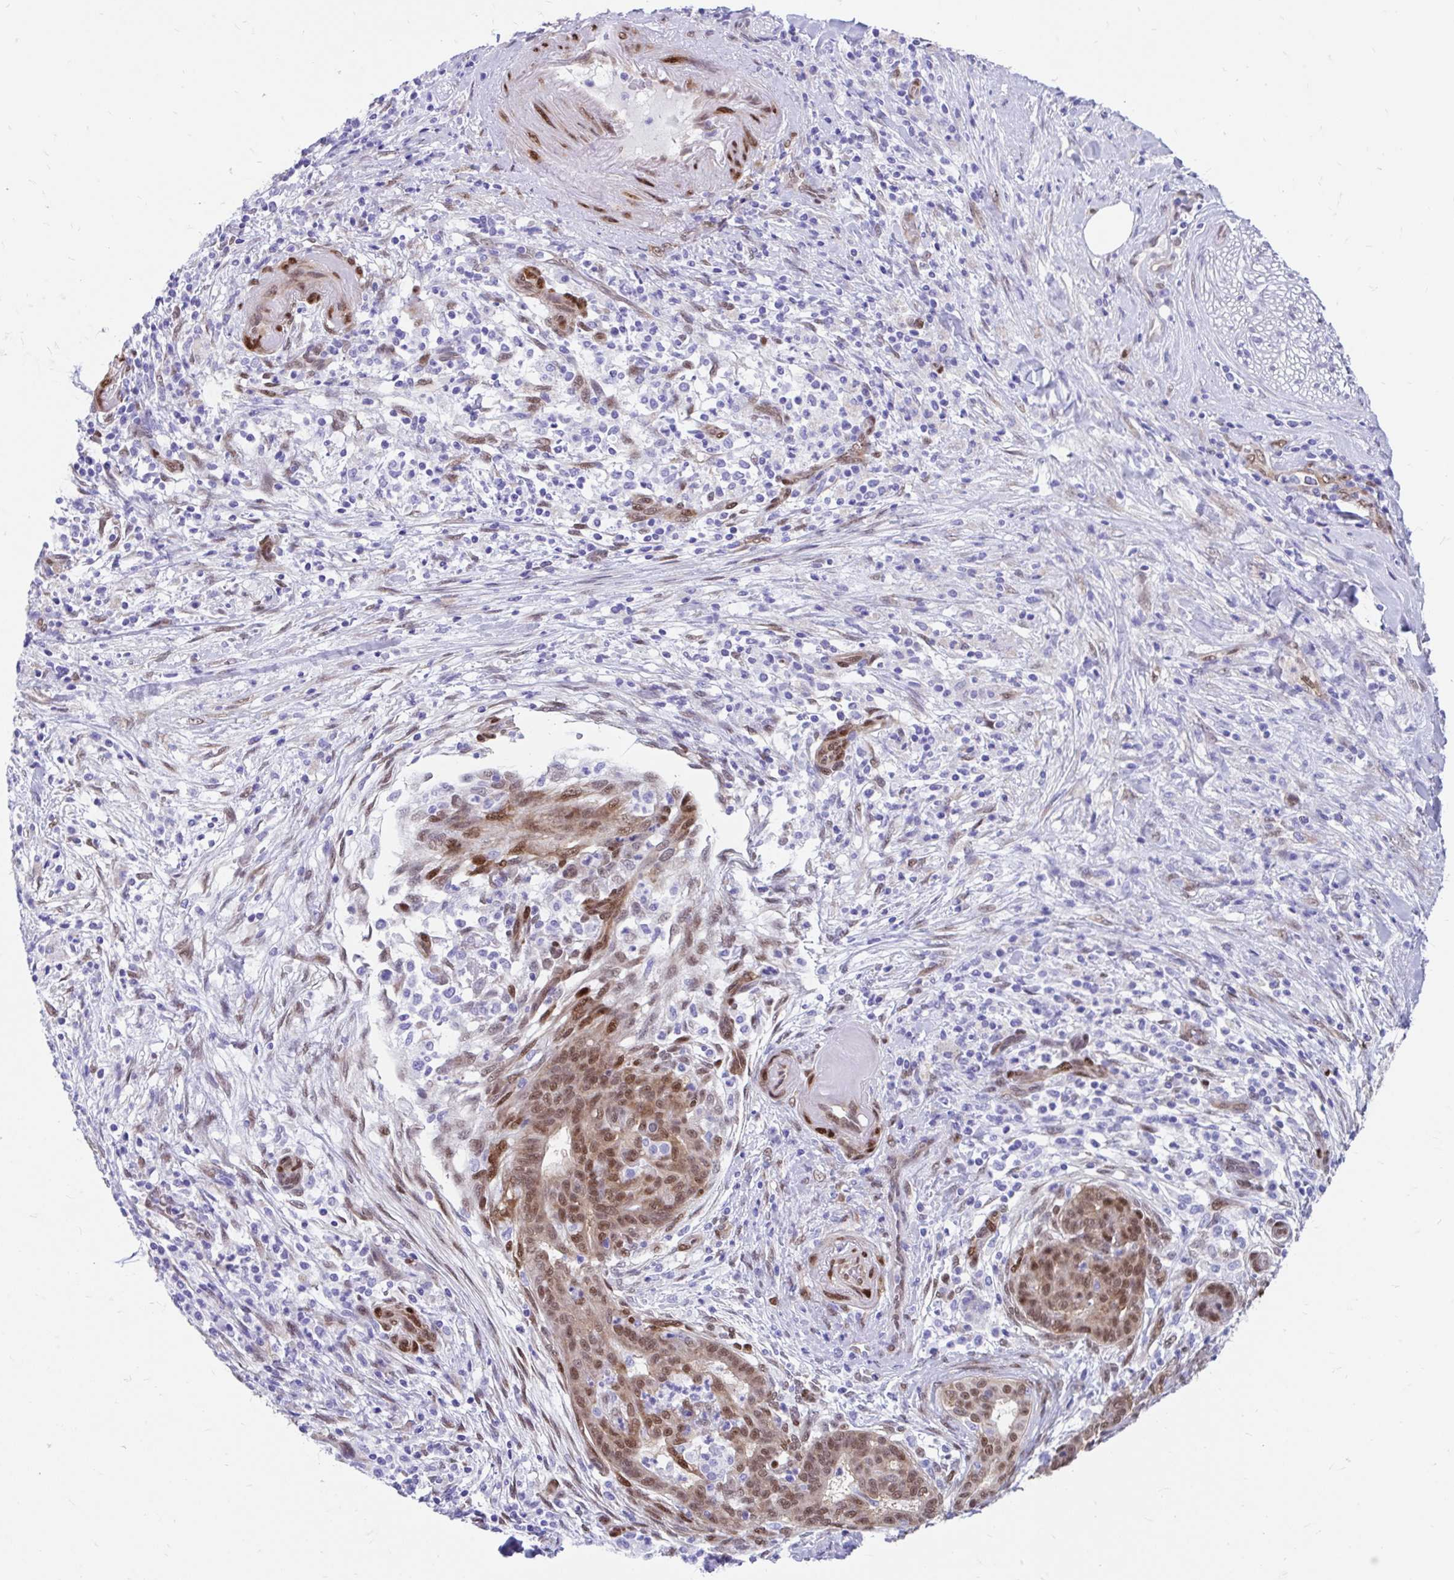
{"staining": {"intensity": "moderate", "quantity": ">75%", "location": "nuclear"}, "tissue": "pancreatic cancer", "cell_type": "Tumor cells", "image_type": "cancer", "snomed": [{"axis": "morphology", "description": "Adenocarcinoma, NOS"}, {"axis": "topography", "description": "Pancreas"}], "caption": "A high-resolution photomicrograph shows immunohistochemistry staining of adenocarcinoma (pancreatic), which demonstrates moderate nuclear staining in about >75% of tumor cells.", "gene": "RBPMS", "patient": {"sex": "male", "age": 44}}